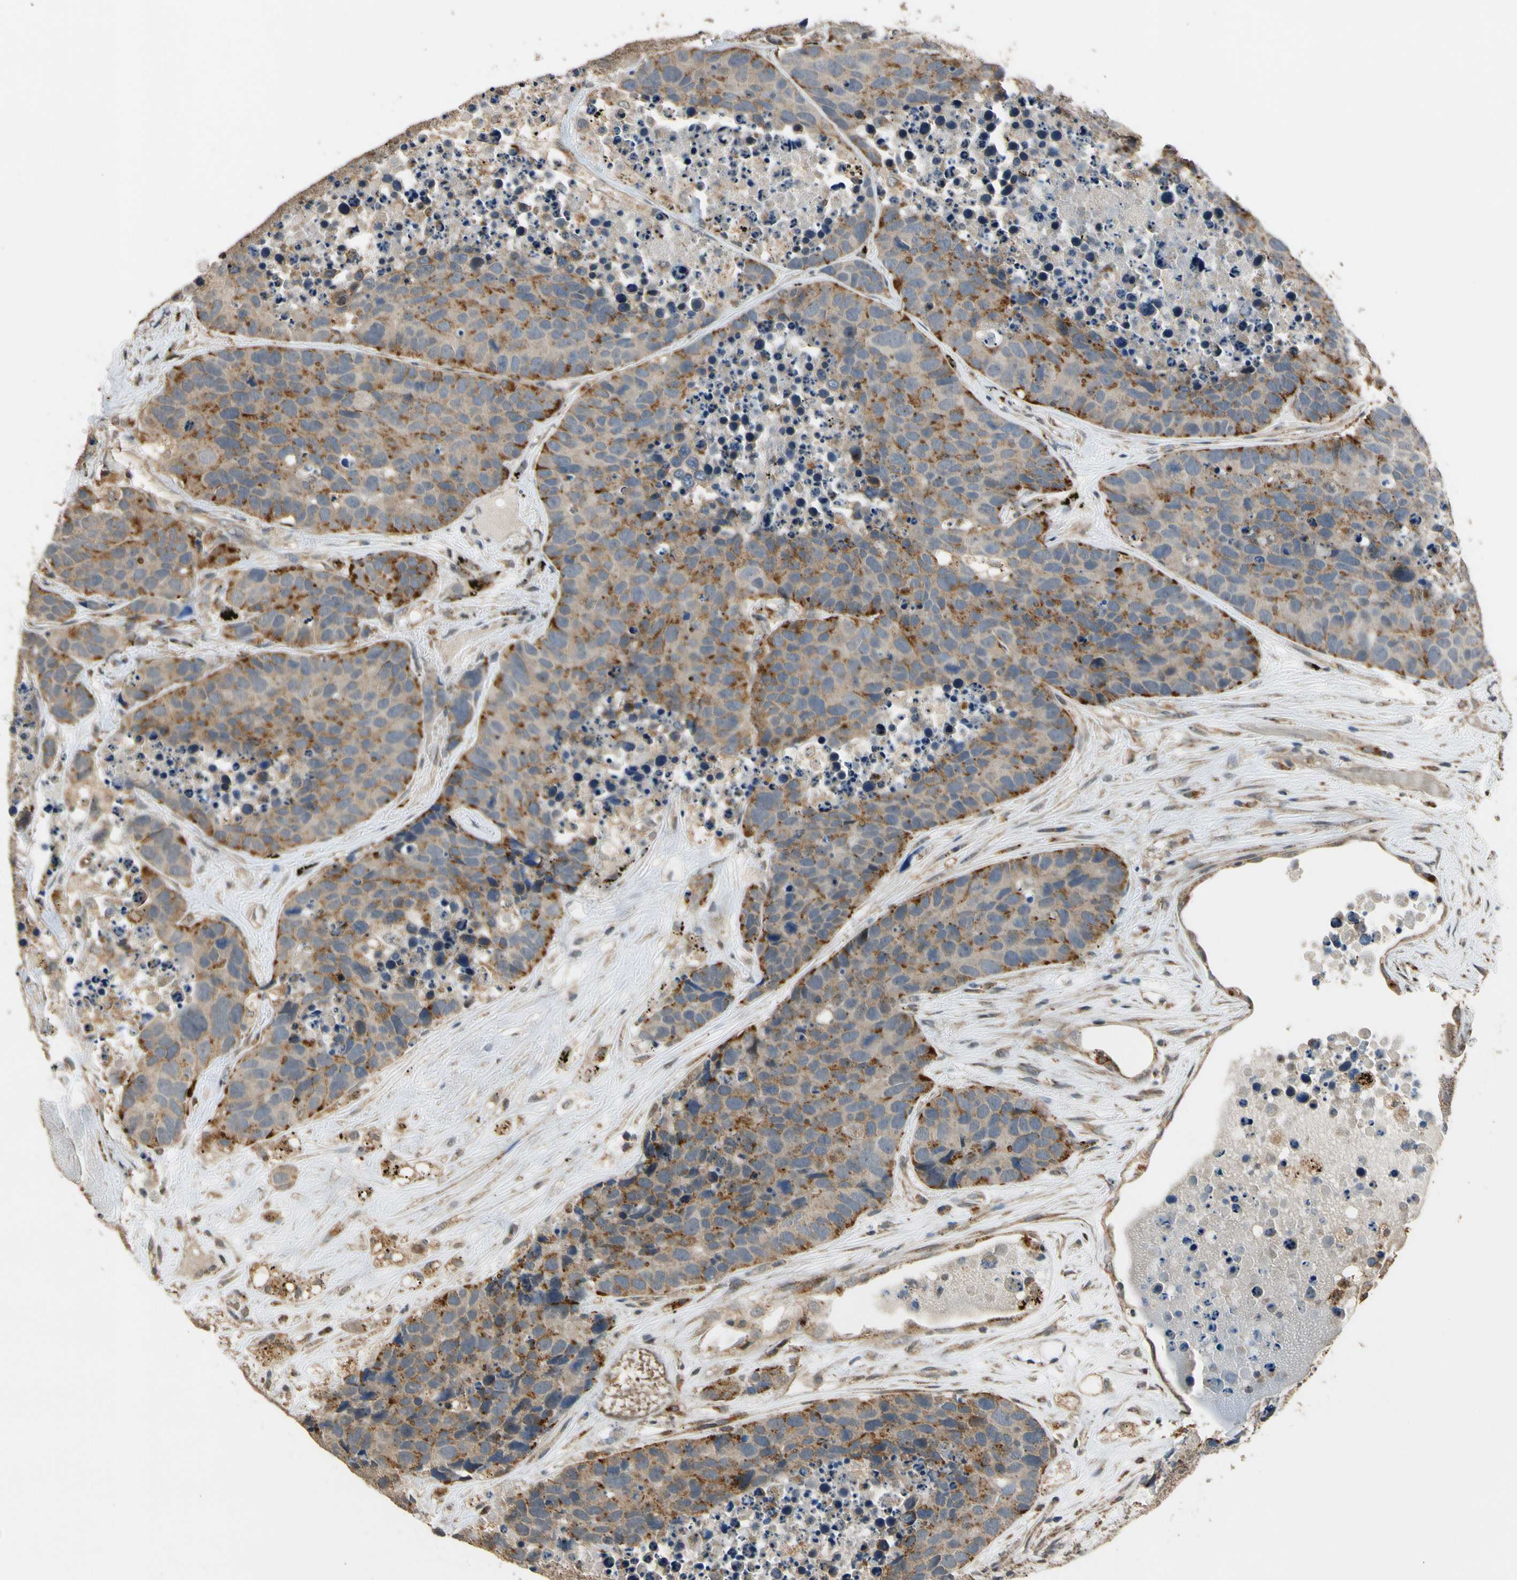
{"staining": {"intensity": "moderate", "quantity": "25%-75%", "location": "cytoplasmic/membranous"}, "tissue": "carcinoid", "cell_type": "Tumor cells", "image_type": "cancer", "snomed": [{"axis": "morphology", "description": "Carcinoid, malignant, NOS"}, {"axis": "topography", "description": "Lung"}], "caption": "Immunohistochemistry (DAB (3,3'-diaminobenzidine)) staining of human carcinoid (malignant) displays moderate cytoplasmic/membranous protein positivity in approximately 25%-75% of tumor cells.", "gene": "LAMTOR1", "patient": {"sex": "male", "age": 60}}